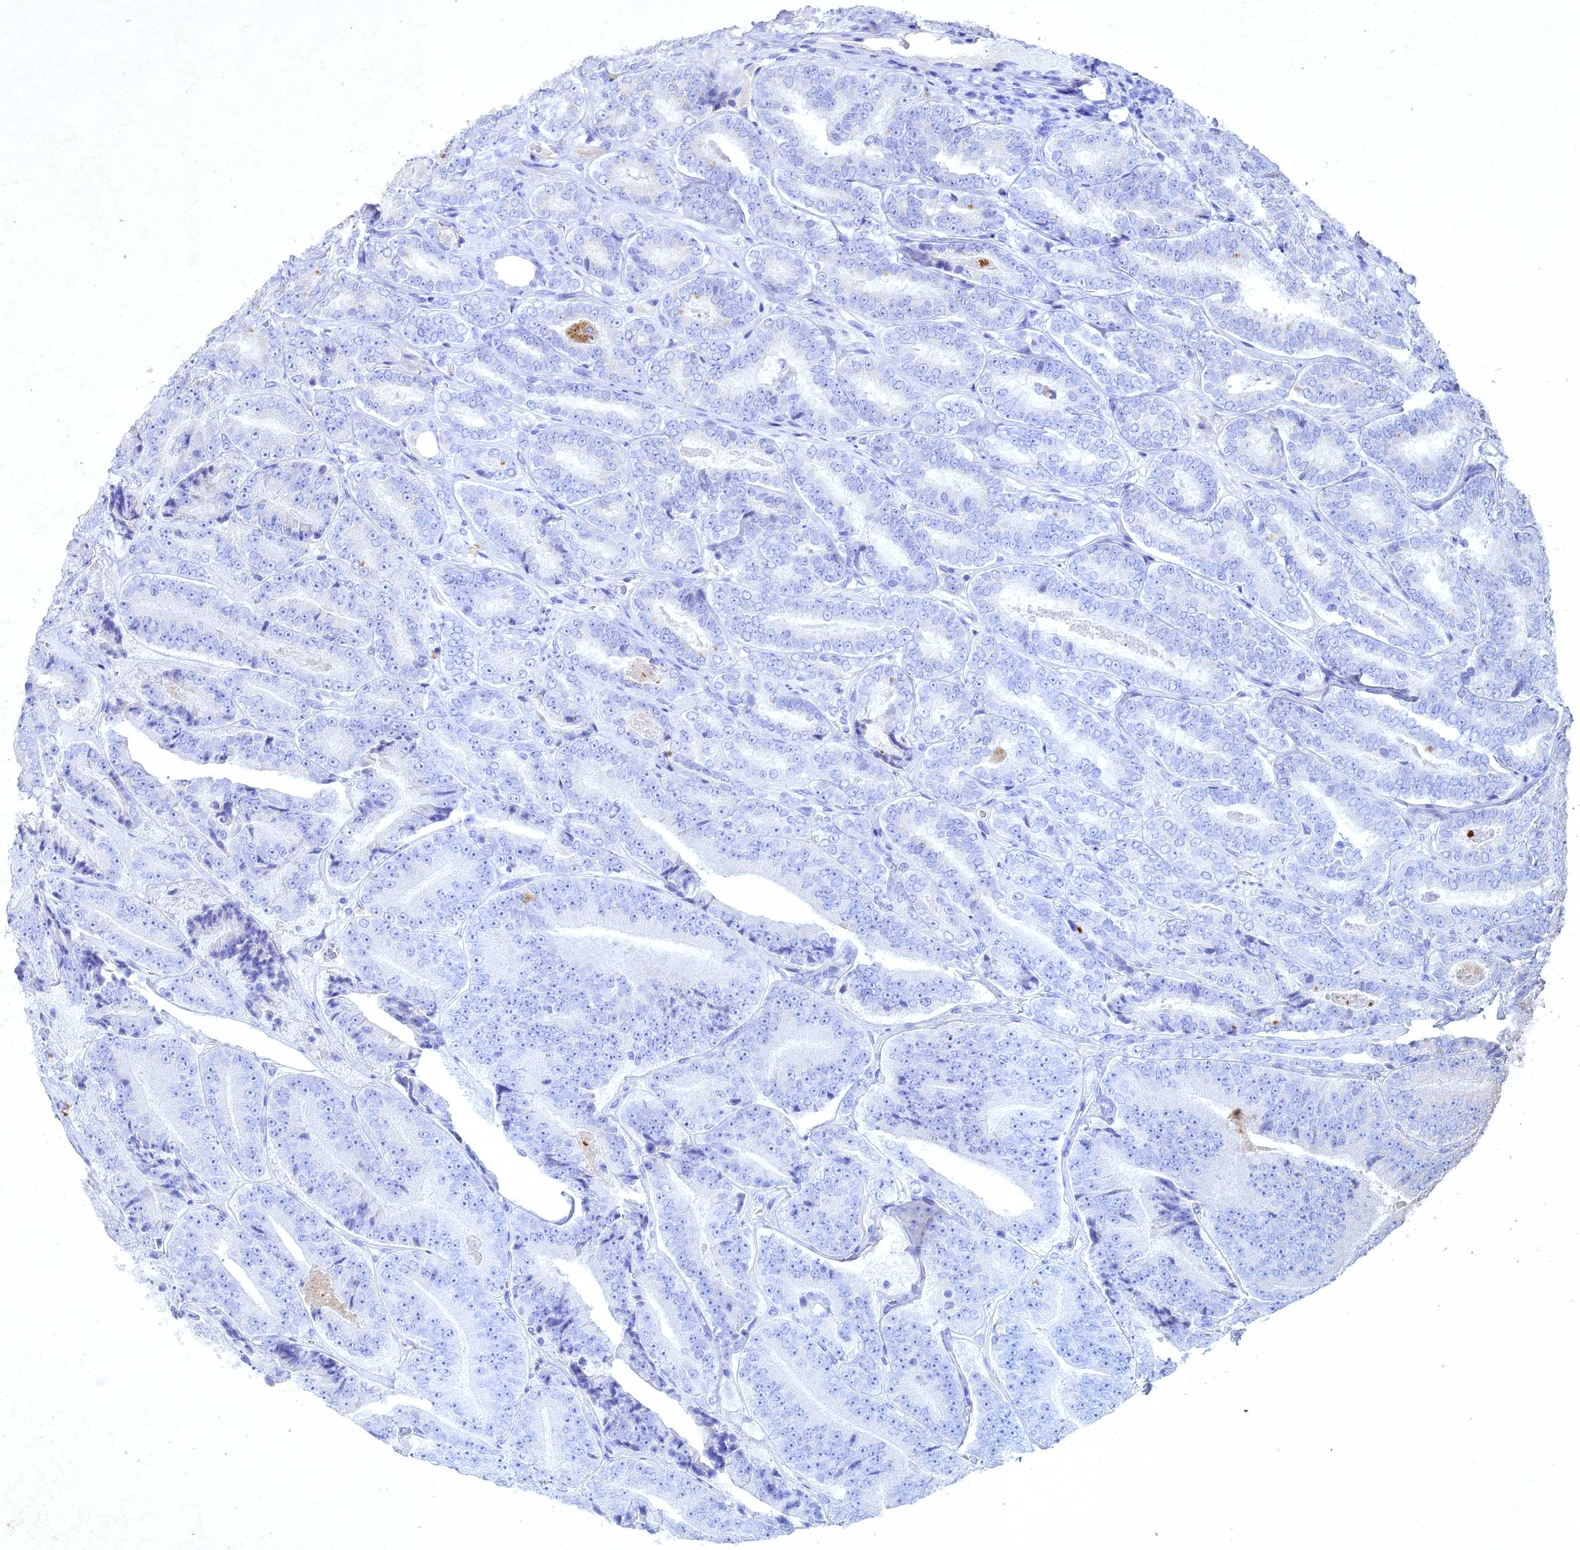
{"staining": {"intensity": "negative", "quantity": "none", "location": "none"}, "tissue": "prostate cancer", "cell_type": "Tumor cells", "image_type": "cancer", "snomed": [{"axis": "morphology", "description": "Adenocarcinoma, High grade"}, {"axis": "topography", "description": "Prostate"}], "caption": "Immunohistochemistry (IHC) micrograph of prostate adenocarcinoma (high-grade) stained for a protein (brown), which exhibits no positivity in tumor cells. (DAB IHC with hematoxylin counter stain).", "gene": "NDUFV1", "patient": {"sex": "male", "age": 72}}